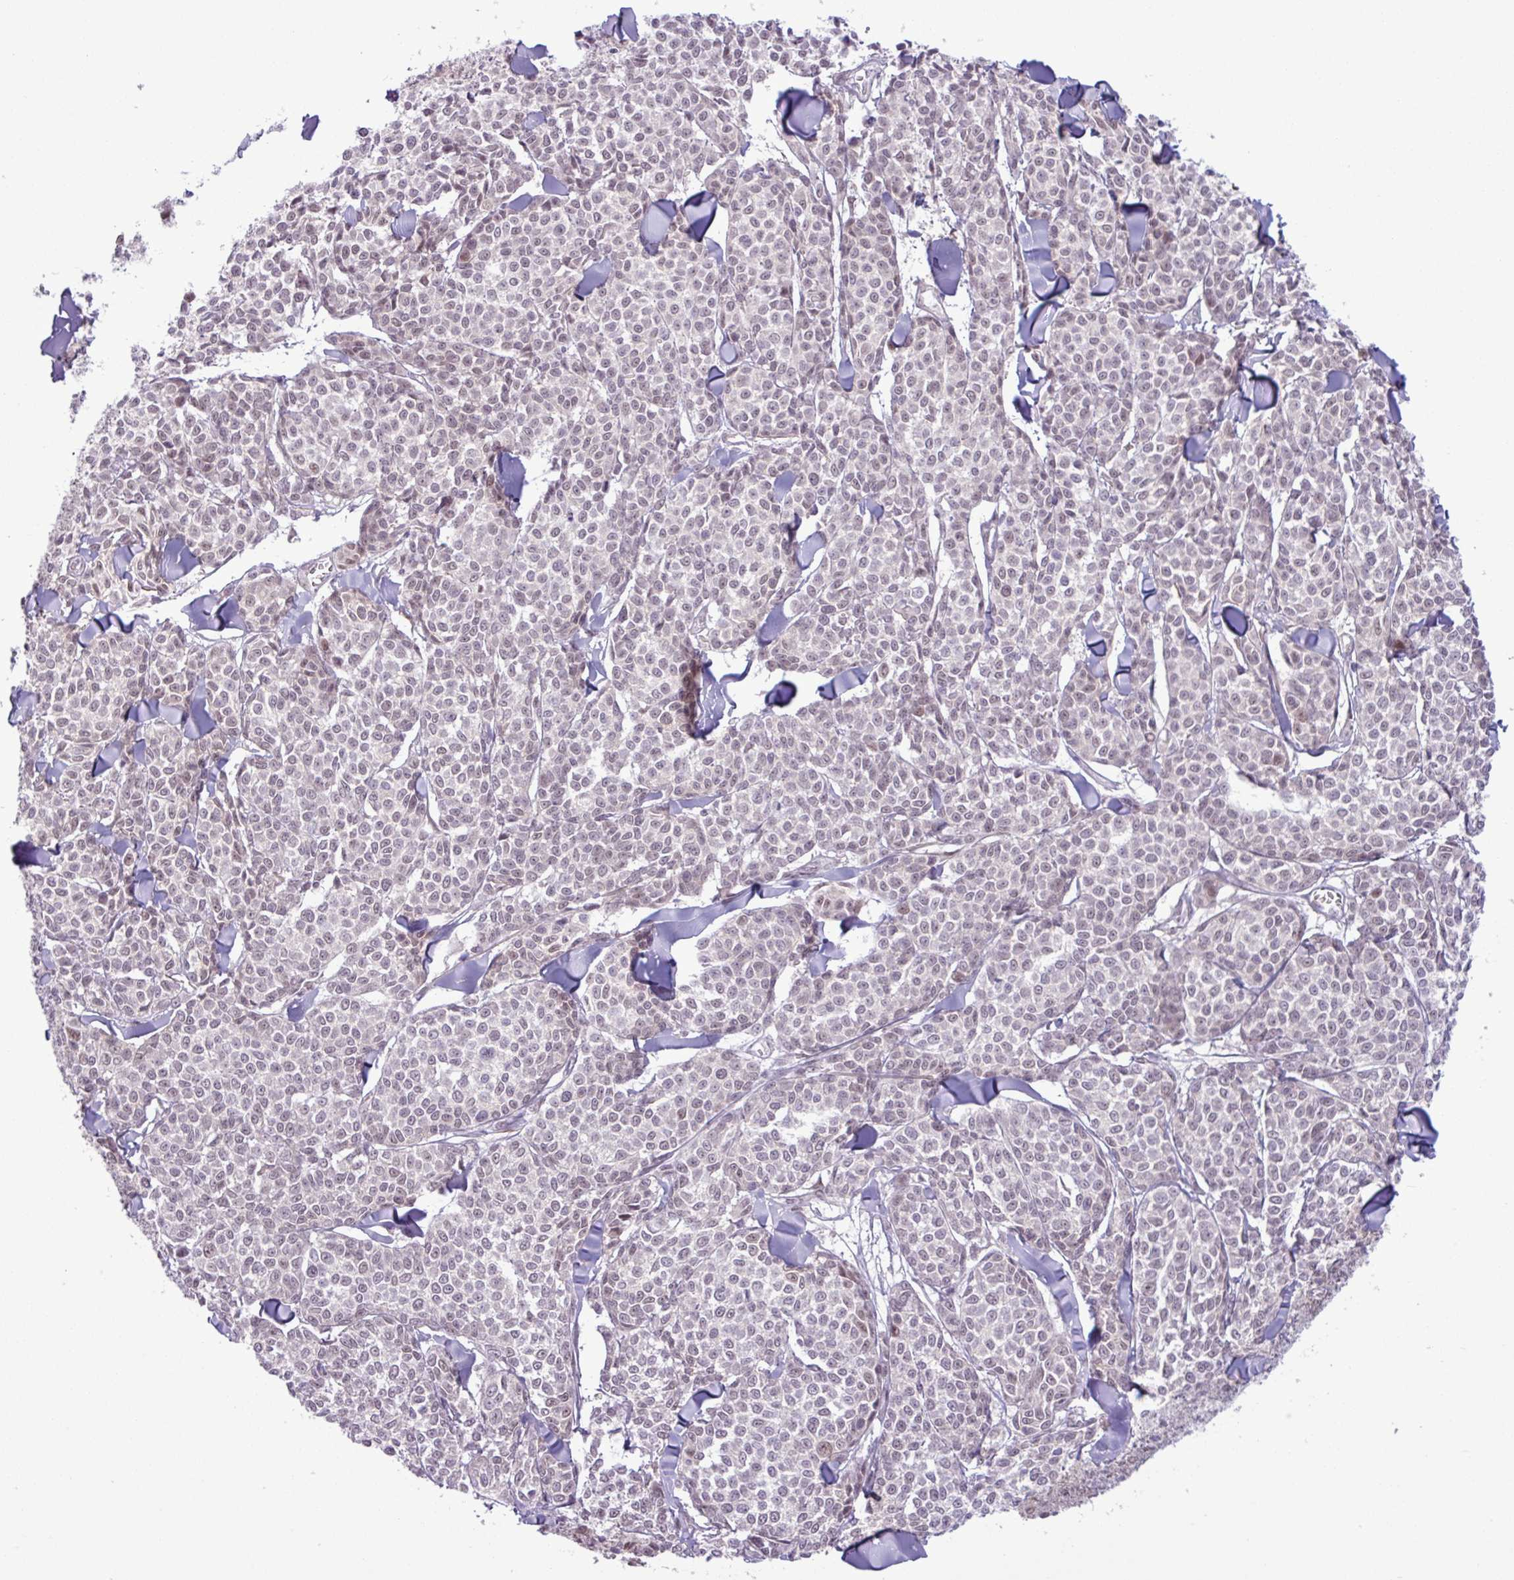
{"staining": {"intensity": "moderate", "quantity": "25%-75%", "location": "nuclear"}, "tissue": "melanoma", "cell_type": "Tumor cells", "image_type": "cancer", "snomed": [{"axis": "morphology", "description": "Malignant melanoma, NOS"}, {"axis": "topography", "description": "Skin"}], "caption": "Malignant melanoma was stained to show a protein in brown. There is medium levels of moderate nuclear staining in about 25%-75% of tumor cells.", "gene": "NOTCH2", "patient": {"sex": "male", "age": 46}}